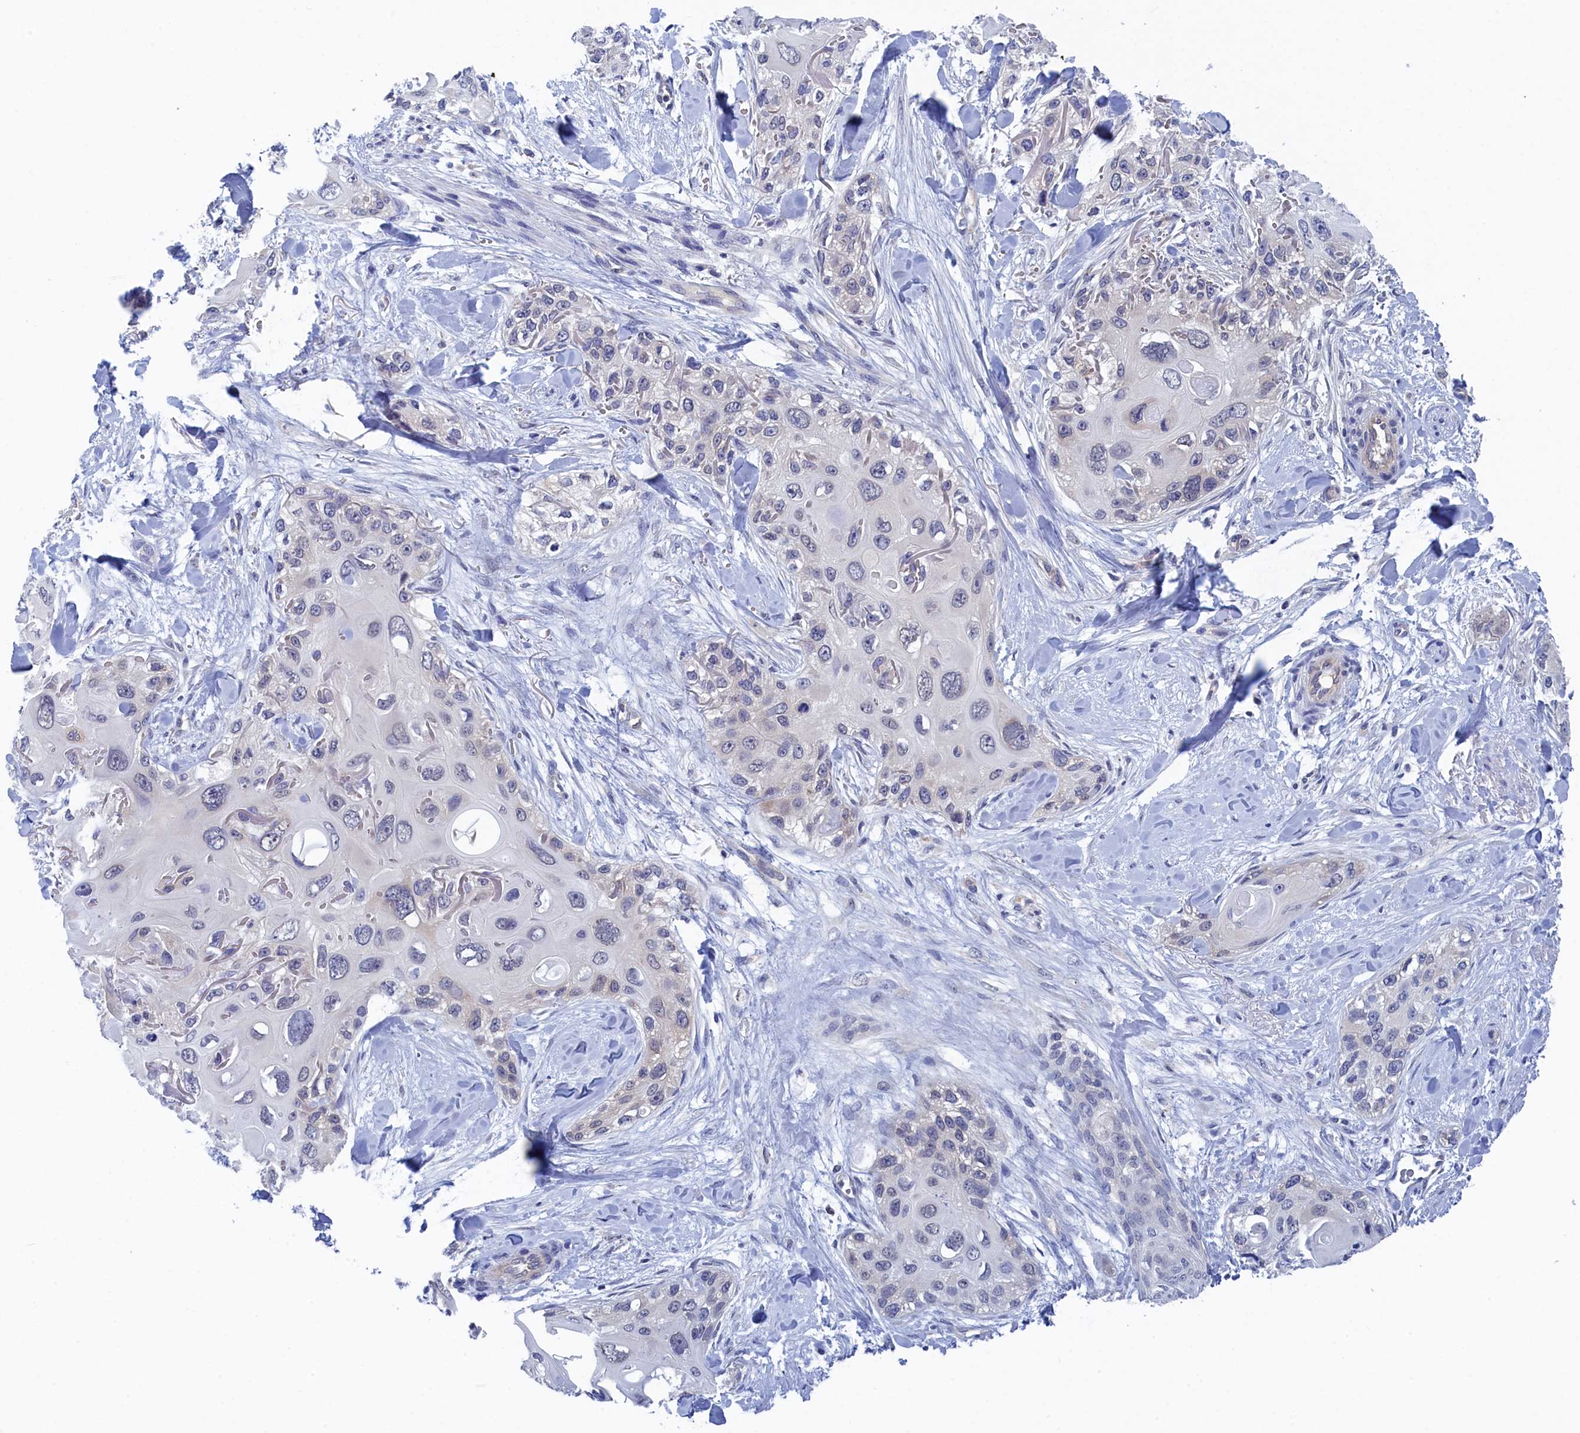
{"staining": {"intensity": "negative", "quantity": "none", "location": "none"}, "tissue": "skin cancer", "cell_type": "Tumor cells", "image_type": "cancer", "snomed": [{"axis": "morphology", "description": "Normal tissue, NOS"}, {"axis": "morphology", "description": "Squamous cell carcinoma, NOS"}, {"axis": "topography", "description": "Skin"}], "caption": "Tumor cells are negative for protein expression in human skin squamous cell carcinoma.", "gene": "PGP", "patient": {"sex": "male", "age": 72}}